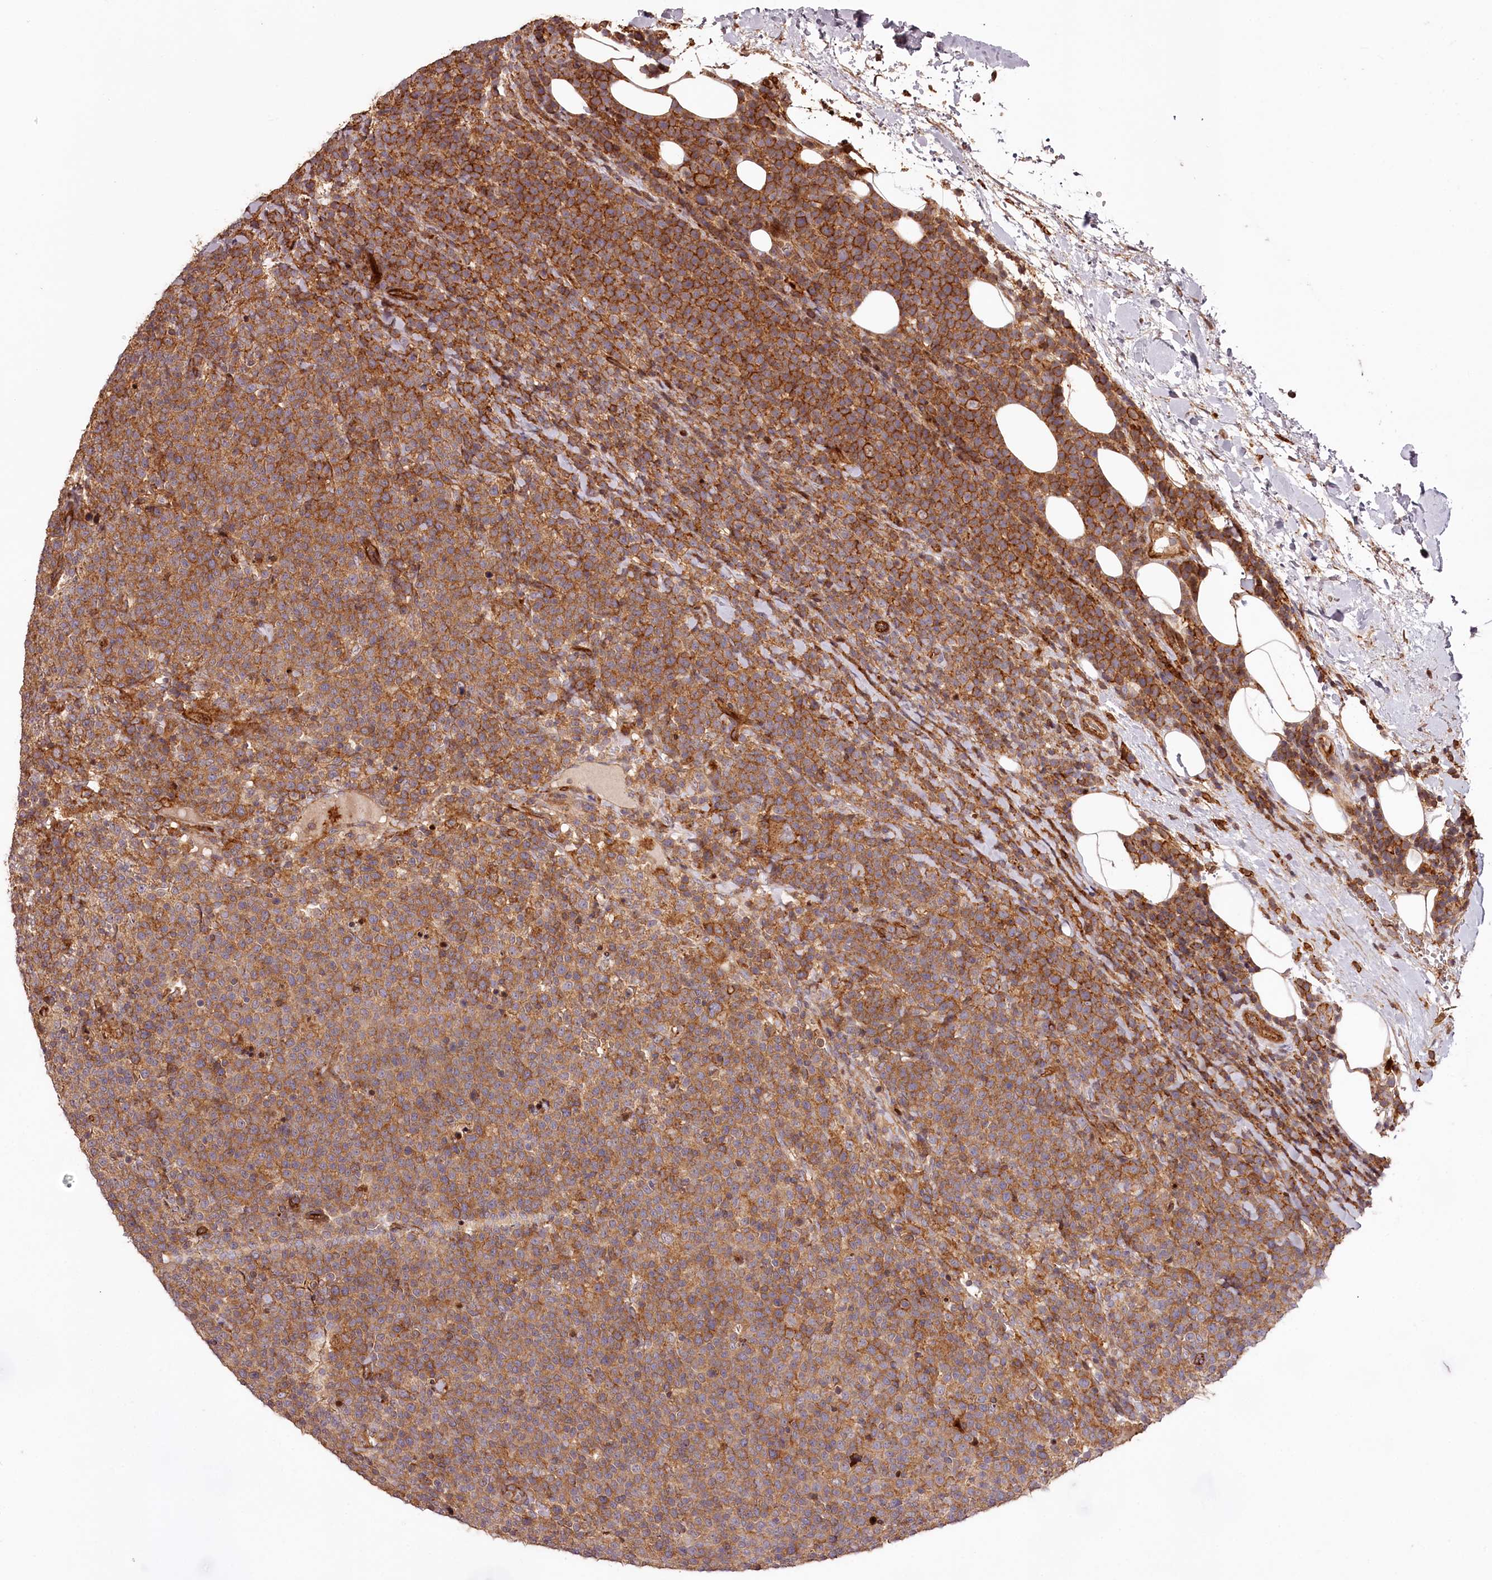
{"staining": {"intensity": "moderate", "quantity": ">75%", "location": "cytoplasmic/membranous"}, "tissue": "lymphoma", "cell_type": "Tumor cells", "image_type": "cancer", "snomed": [{"axis": "morphology", "description": "Malignant lymphoma, non-Hodgkin's type, High grade"}, {"axis": "topography", "description": "Lymph node"}], "caption": "Lymphoma tissue reveals moderate cytoplasmic/membranous expression in about >75% of tumor cells The staining is performed using DAB (3,3'-diaminobenzidine) brown chromogen to label protein expression. The nuclei are counter-stained blue using hematoxylin.", "gene": "KIF14", "patient": {"sex": "male", "age": 61}}